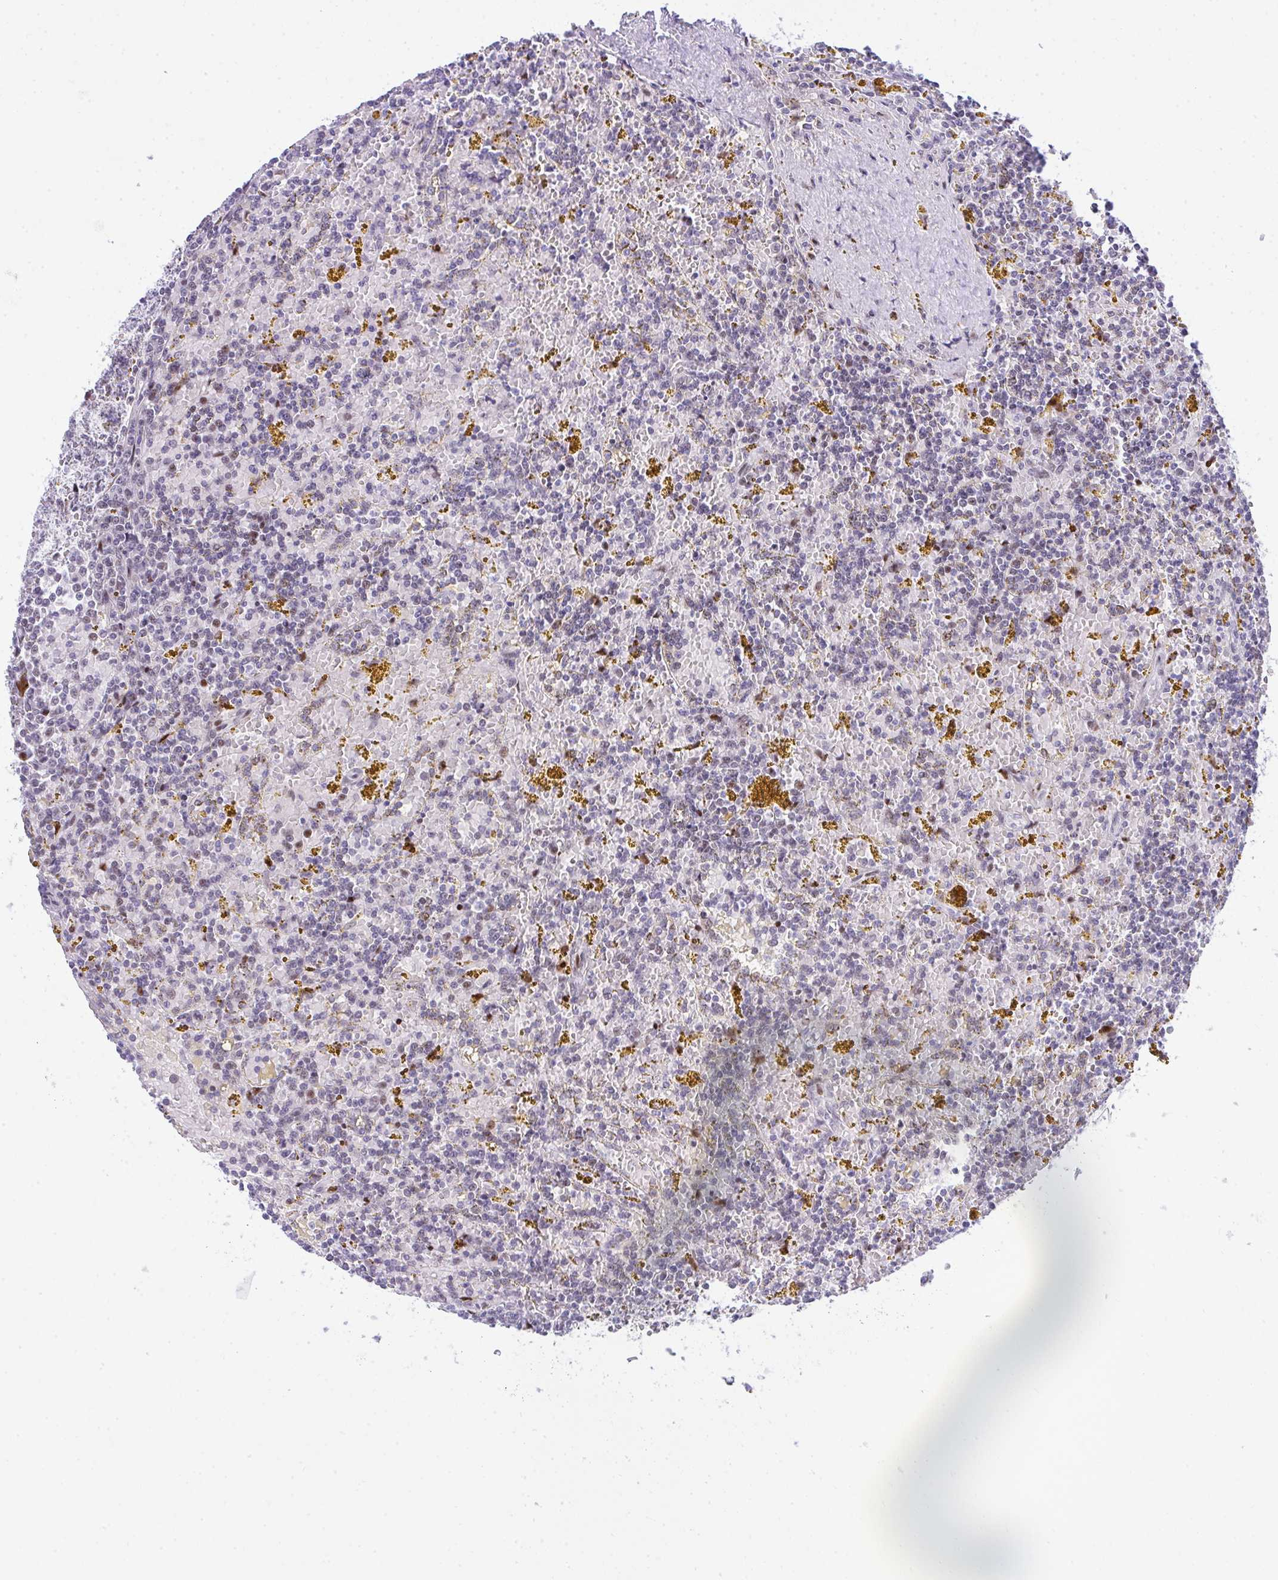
{"staining": {"intensity": "weak", "quantity": "<25%", "location": "nuclear"}, "tissue": "lymphoma", "cell_type": "Tumor cells", "image_type": "cancer", "snomed": [{"axis": "morphology", "description": "Malignant lymphoma, non-Hodgkin's type, Low grade"}, {"axis": "topography", "description": "Spleen"}, {"axis": "topography", "description": "Lymph node"}], "caption": "This is an IHC photomicrograph of human malignant lymphoma, non-Hodgkin's type (low-grade). There is no expression in tumor cells.", "gene": "GLDN", "patient": {"sex": "female", "age": 66}}